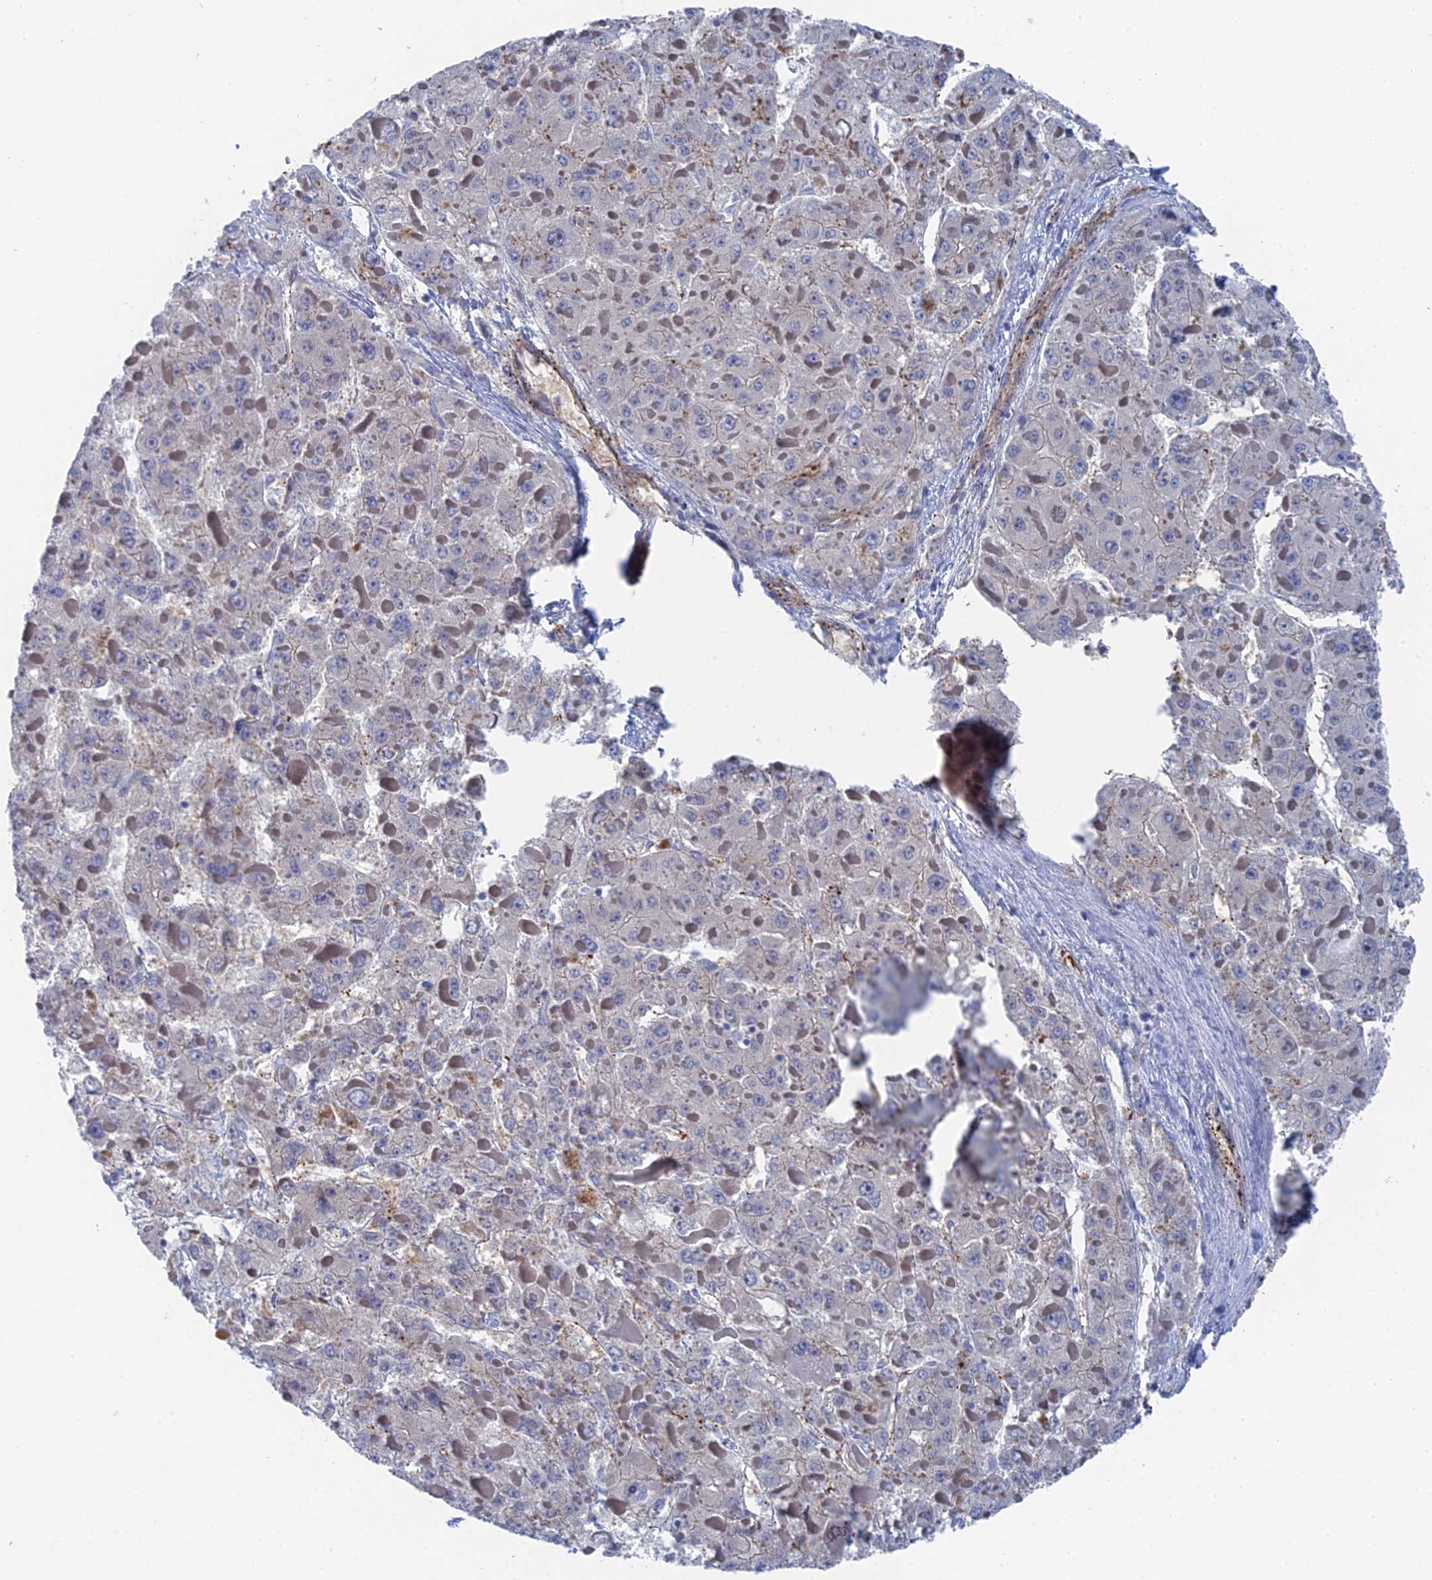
{"staining": {"intensity": "negative", "quantity": "none", "location": "none"}, "tissue": "liver cancer", "cell_type": "Tumor cells", "image_type": "cancer", "snomed": [{"axis": "morphology", "description": "Carcinoma, Hepatocellular, NOS"}, {"axis": "topography", "description": "Liver"}], "caption": "DAB (3,3'-diaminobenzidine) immunohistochemical staining of hepatocellular carcinoma (liver) displays no significant positivity in tumor cells.", "gene": "MTHFSD", "patient": {"sex": "female", "age": 73}}